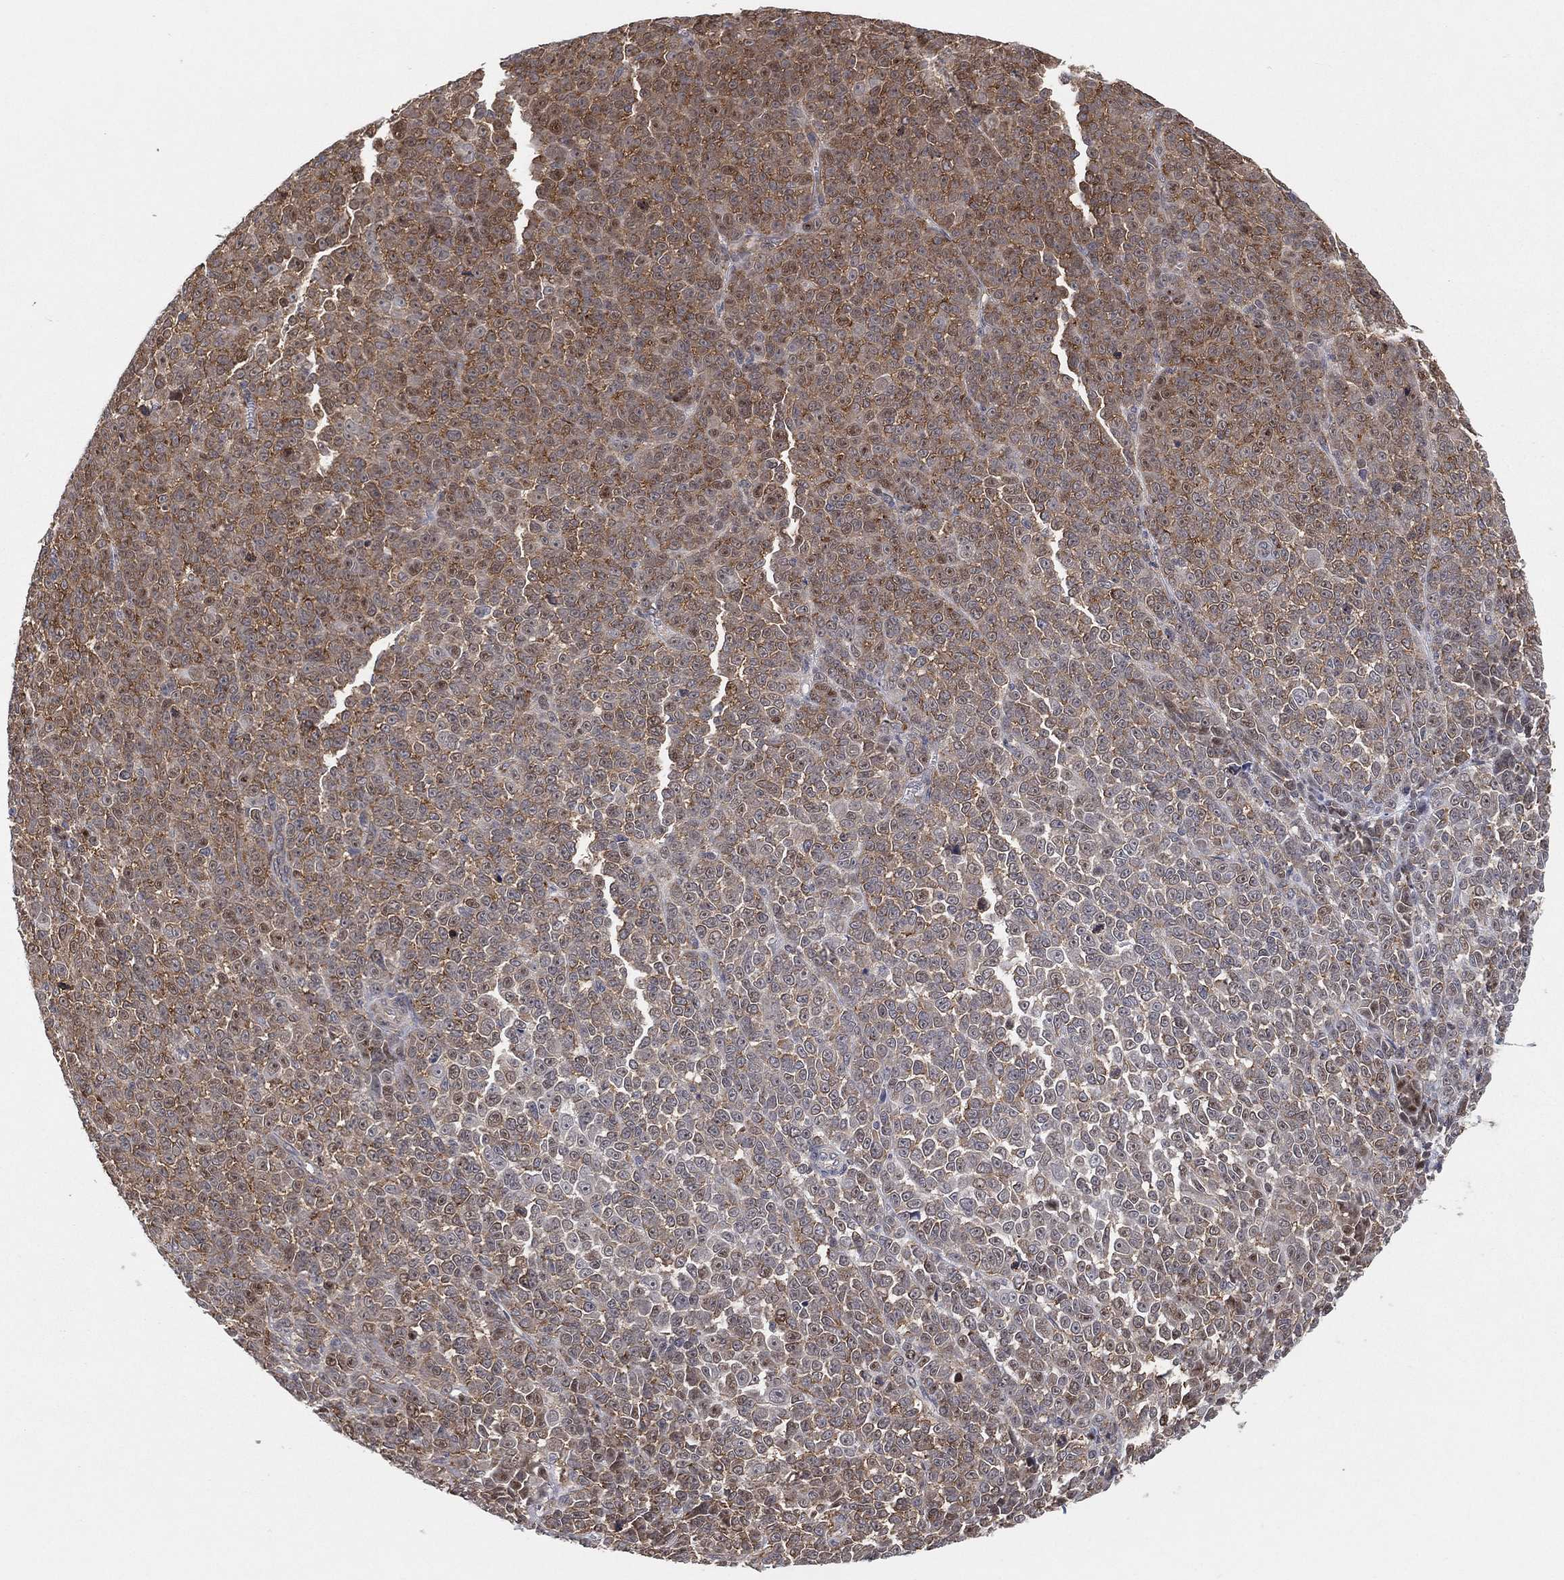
{"staining": {"intensity": "weak", "quantity": "25%-75%", "location": "cytoplasmic/membranous"}, "tissue": "melanoma", "cell_type": "Tumor cells", "image_type": "cancer", "snomed": [{"axis": "morphology", "description": "Malignant melanoma, NOS"}, {"axis": "topography", "description": "Skin"}], "caption": "Immunohistochemical staining of melanoma exhibits low levels of weak cytoplasmic/membranous protein expression in approximately 25%-75% of tumor cells.", "gene": "TMTC4", "patient": {"sex": "female", "age": 95}}